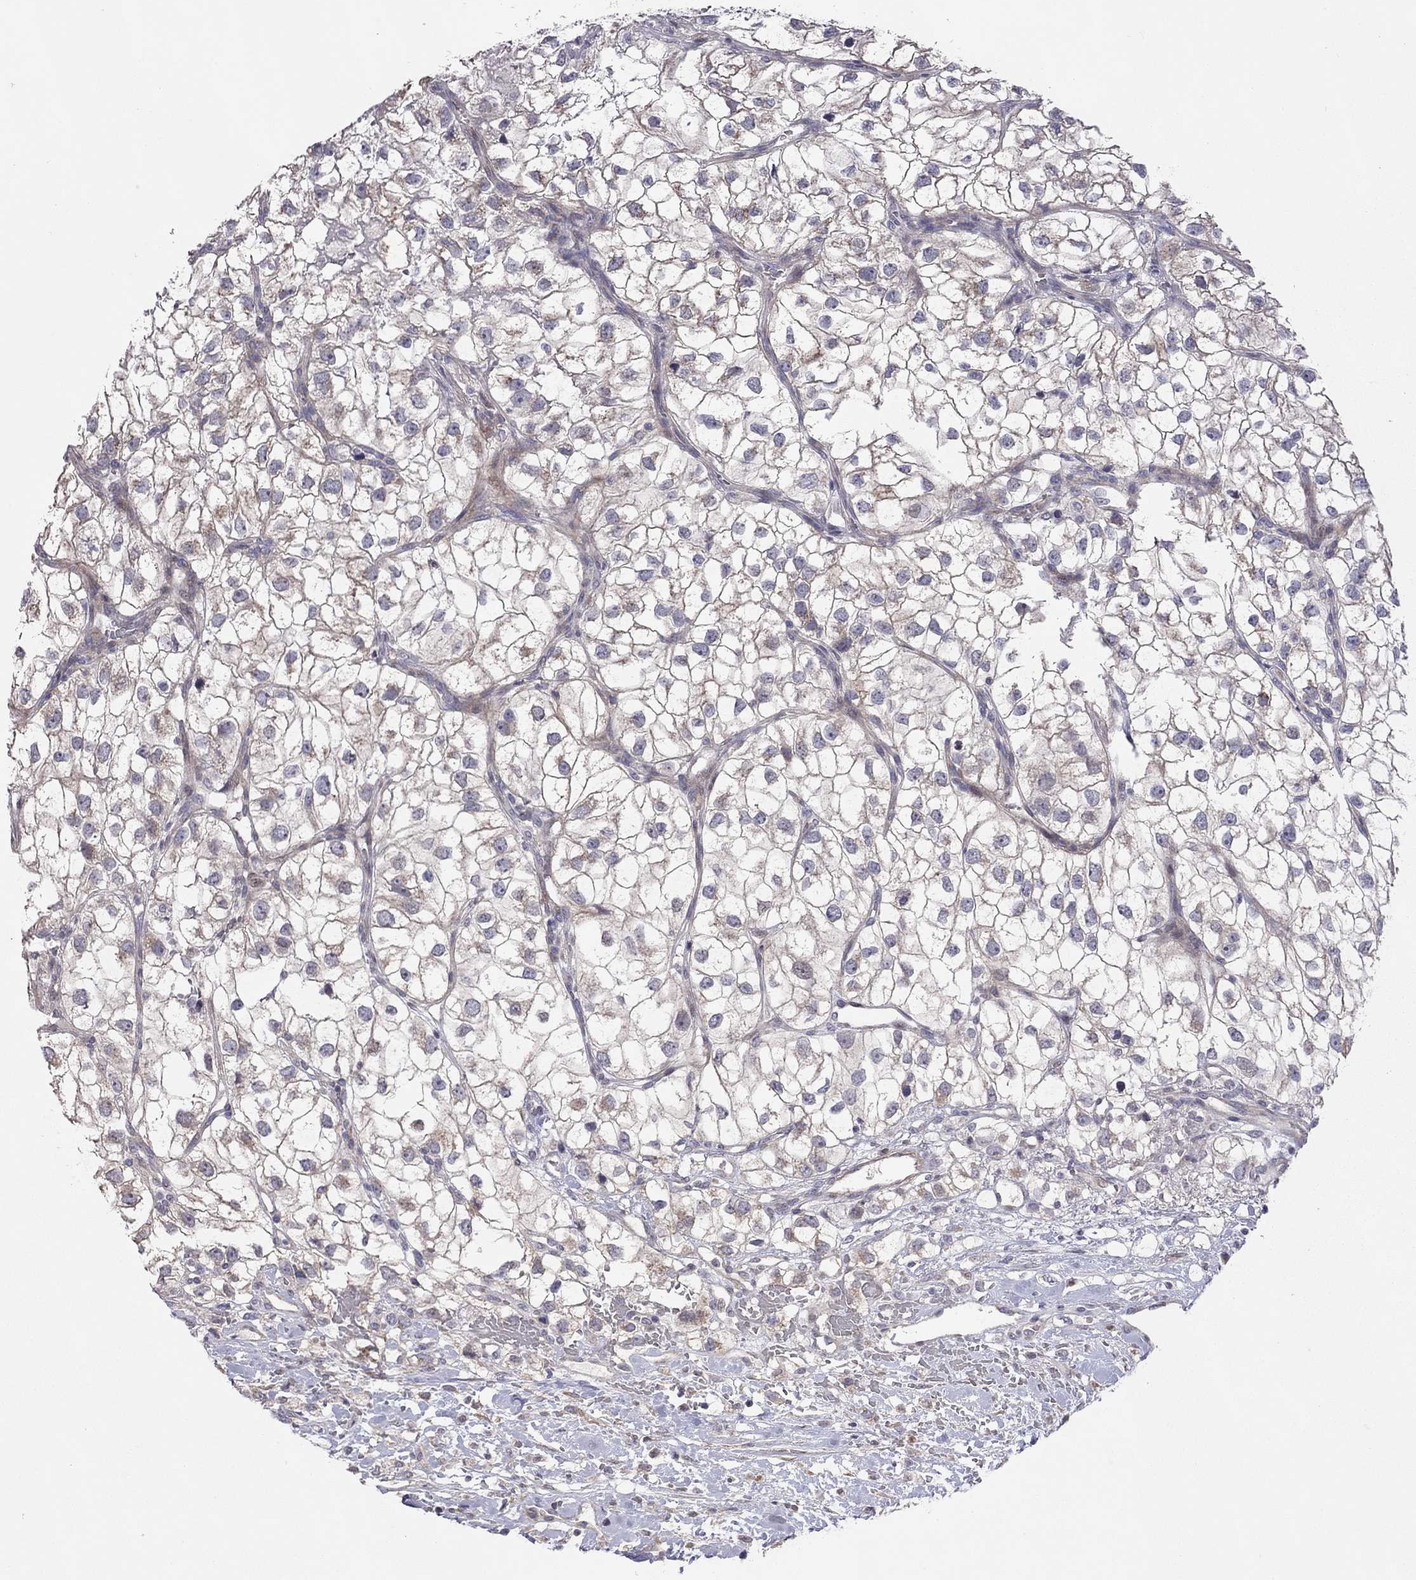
{"staining": {"intensity": "moderate", "quantity": "<25%", "location": "cytoplasmic/membranous"}, "tissue": "renal cancer", "cell_type": "Tumor cells", "image_type": "cancer", "snomed": [{"axis": "morphology", "description": "Adenocarcinoma, NOS"}, {"axis": "topography", "description": "Kidney"}], "caption": "Moderate cytoplasmic/membranous expression is appreciated in about <25% of tumor cells in renal cancer.", "gene": "SYTL2", "patient": {"sex": "male", "age": 59}}